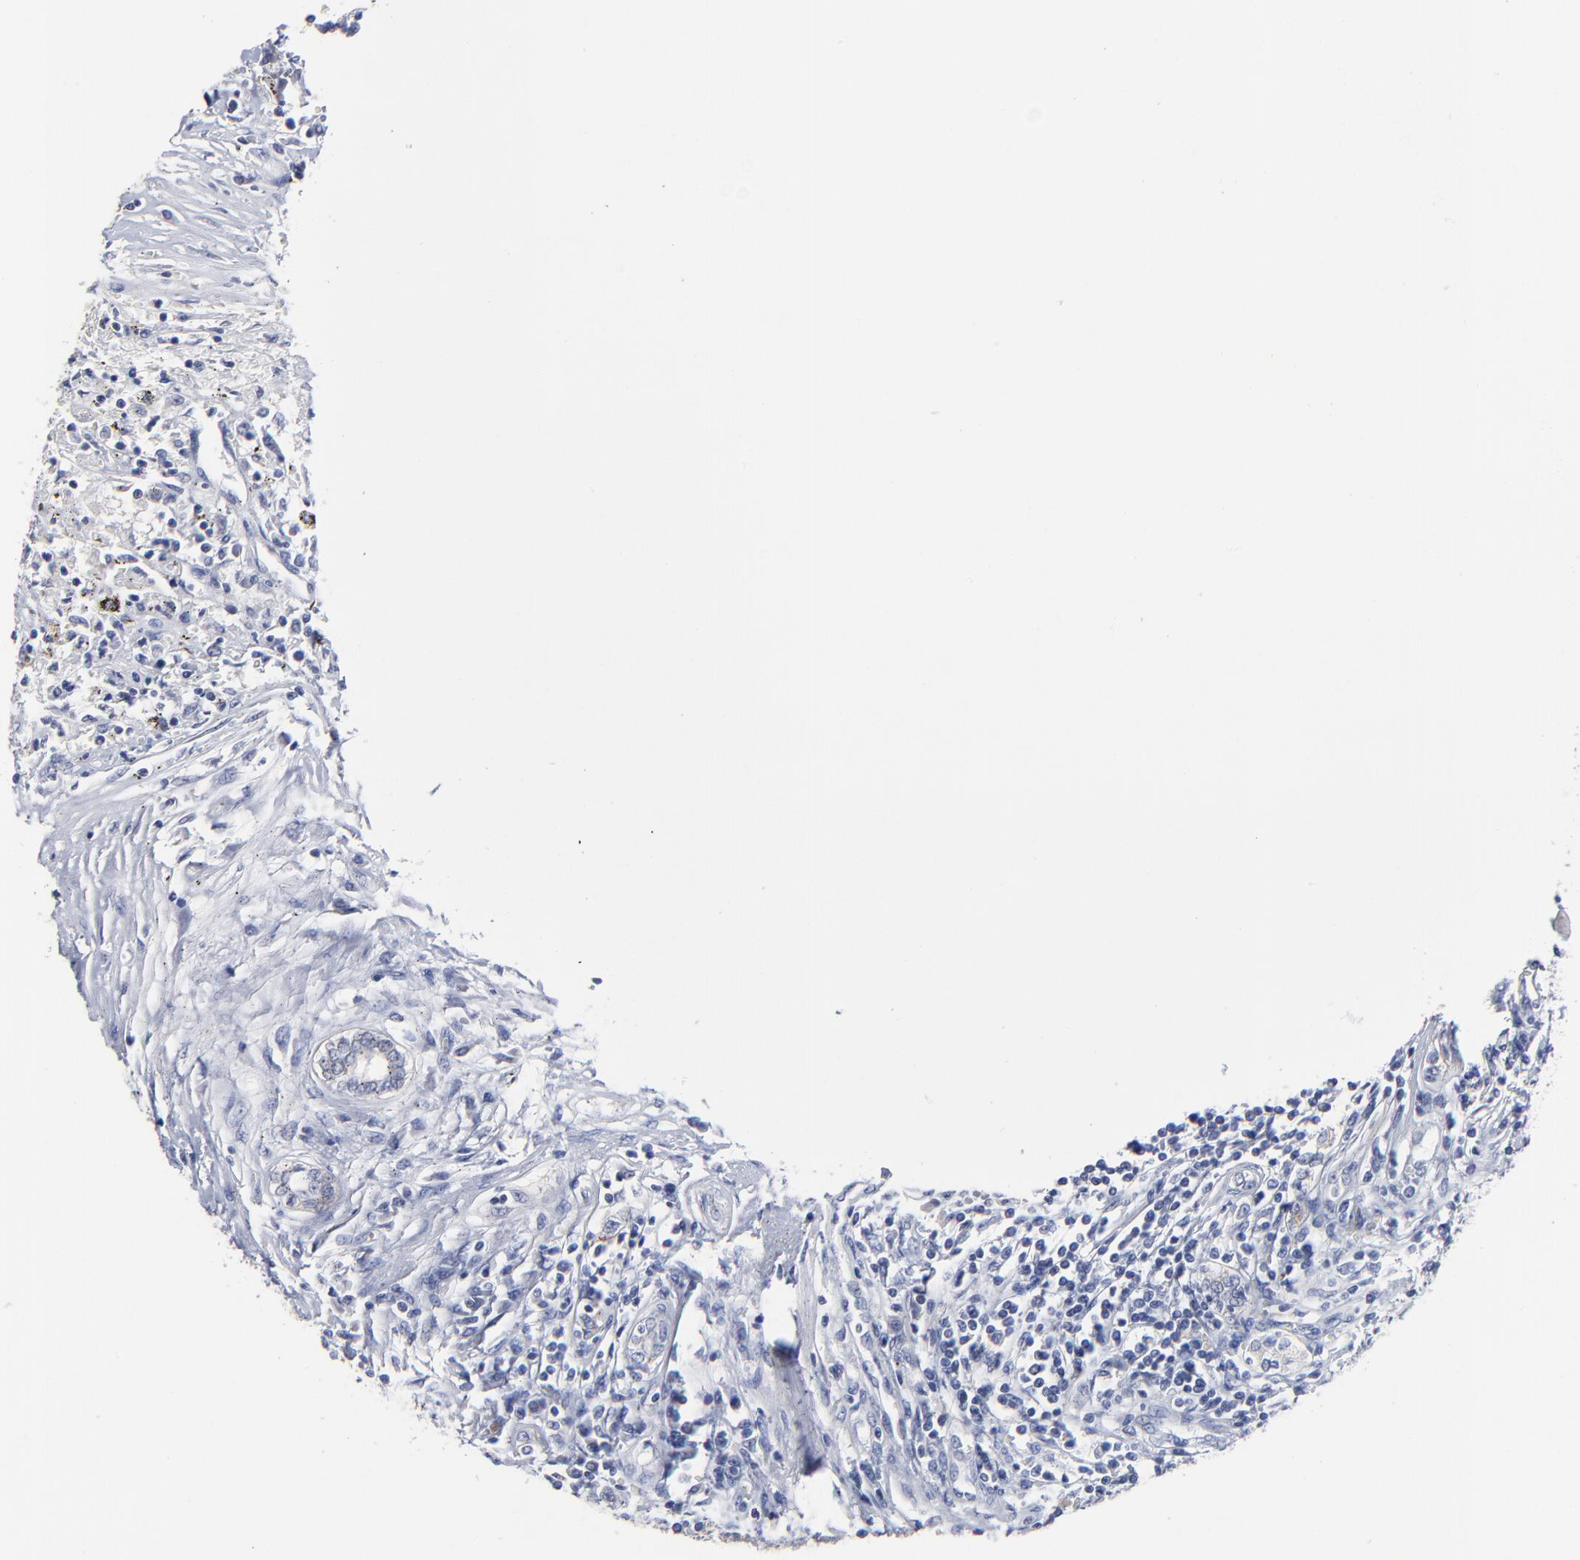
{"staining": {"intensity": "negative", "quantity": "none", "location": "none"}, "tissue": "renal cancer", "cell_type": "Tumor cells", "image_type": "cancer", "snomed": [{"axis": "morphology", "description": "Normal tissue, NOS"}, {"axis": "morphology", "description": "Adenocarcinoma, NOS"}, {"axis": "topography", "description": "Kidney"}], "caption": "Immunohistochemistry of renal cancer reveals no staining in tumor cells.", "gene": "CXADR", "patient": {"sex": "male", "age": 71}}